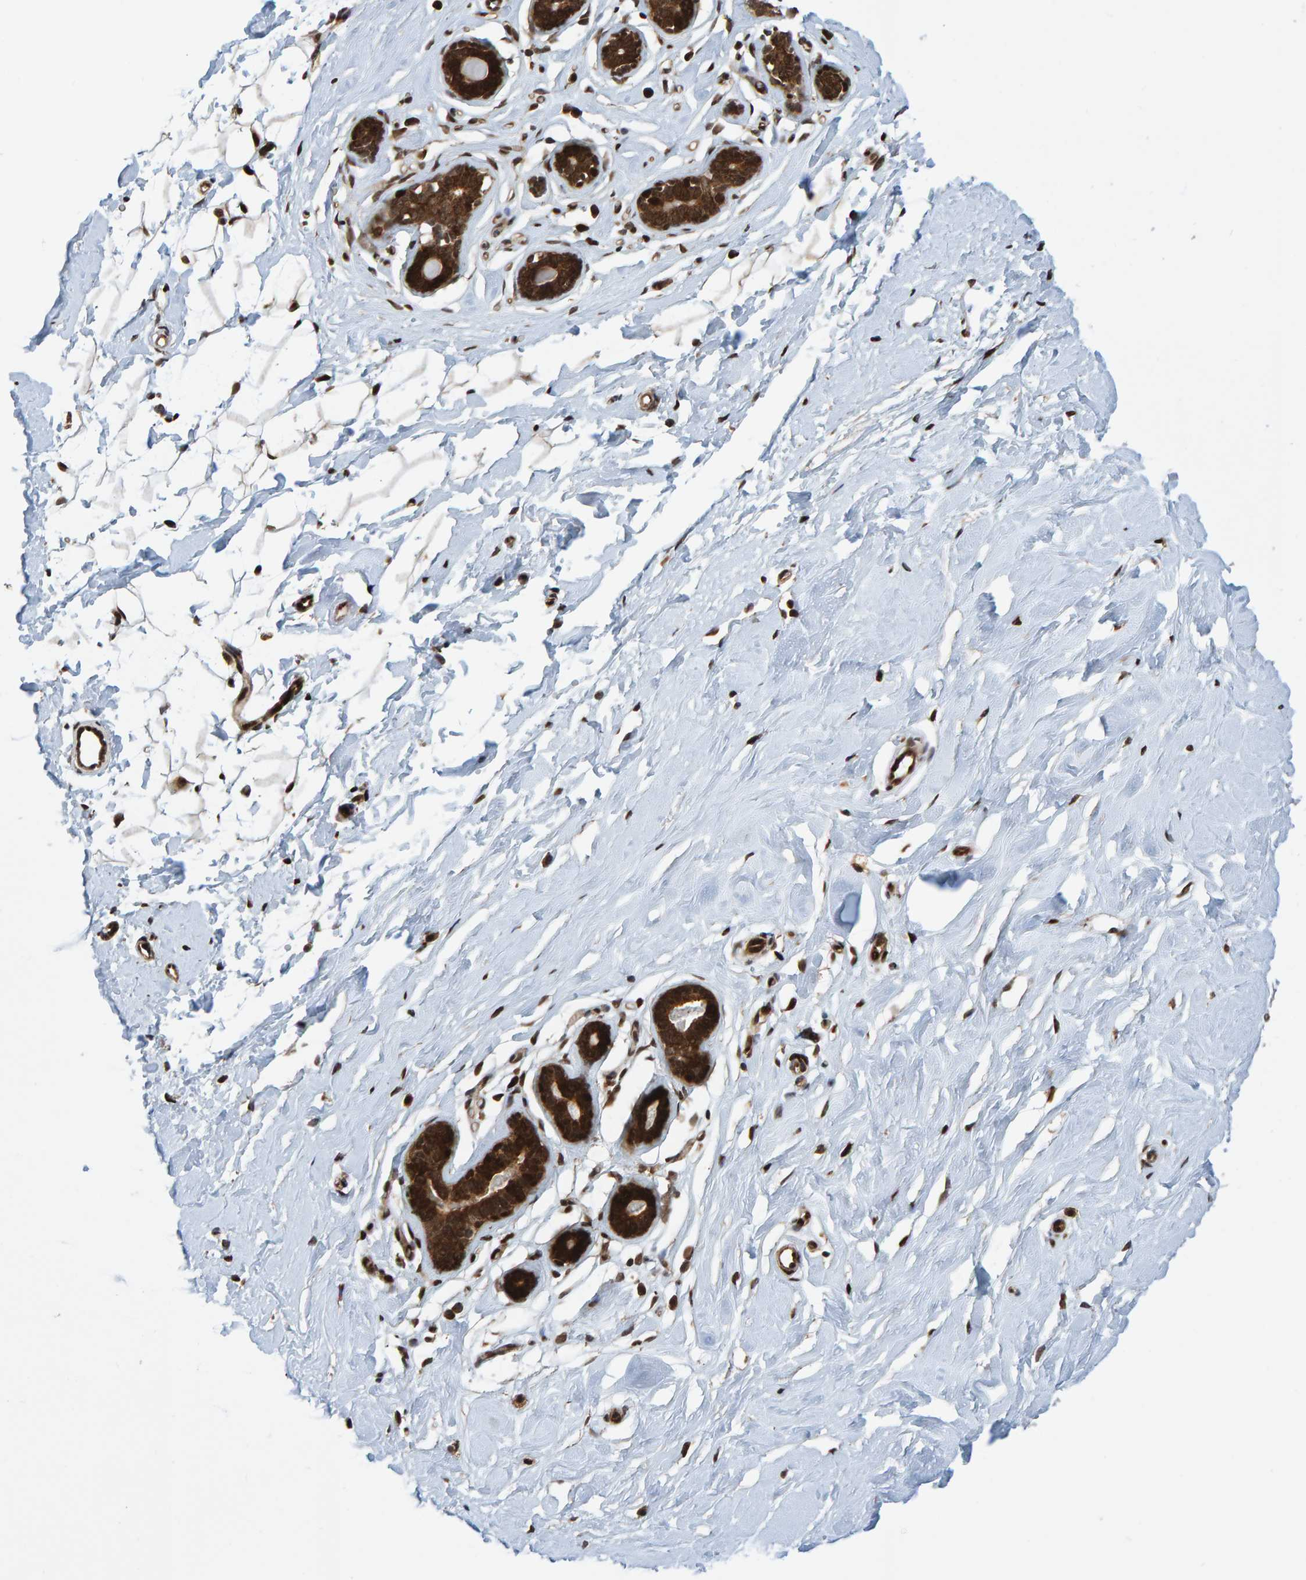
{"staining": {"intensity": "strong", "quantity": ">75%", "location": "cytoplasmic/membranous,nuclear"}, "tissue": "breast", "cell_type": "Adipocytes", "image_type": "normal", "snomed": [{"axis": "morphology", "description": "Normal tissue, NOS"}, {"axis": "topography", "description": "Breast"}], "caption": "Immunohistochemistry micrograph of unremarkable breast: breast stained using immunohistochemistry reveals high levels of strong protein expression localized specifically in the cytoplasmic/membranous,nuclear of adipocytes, appearing as a cytoplasmic/membranous,nuclear brown color.", "gene": "ZNF366", "patient": {"sex": "female", "age": 23}}